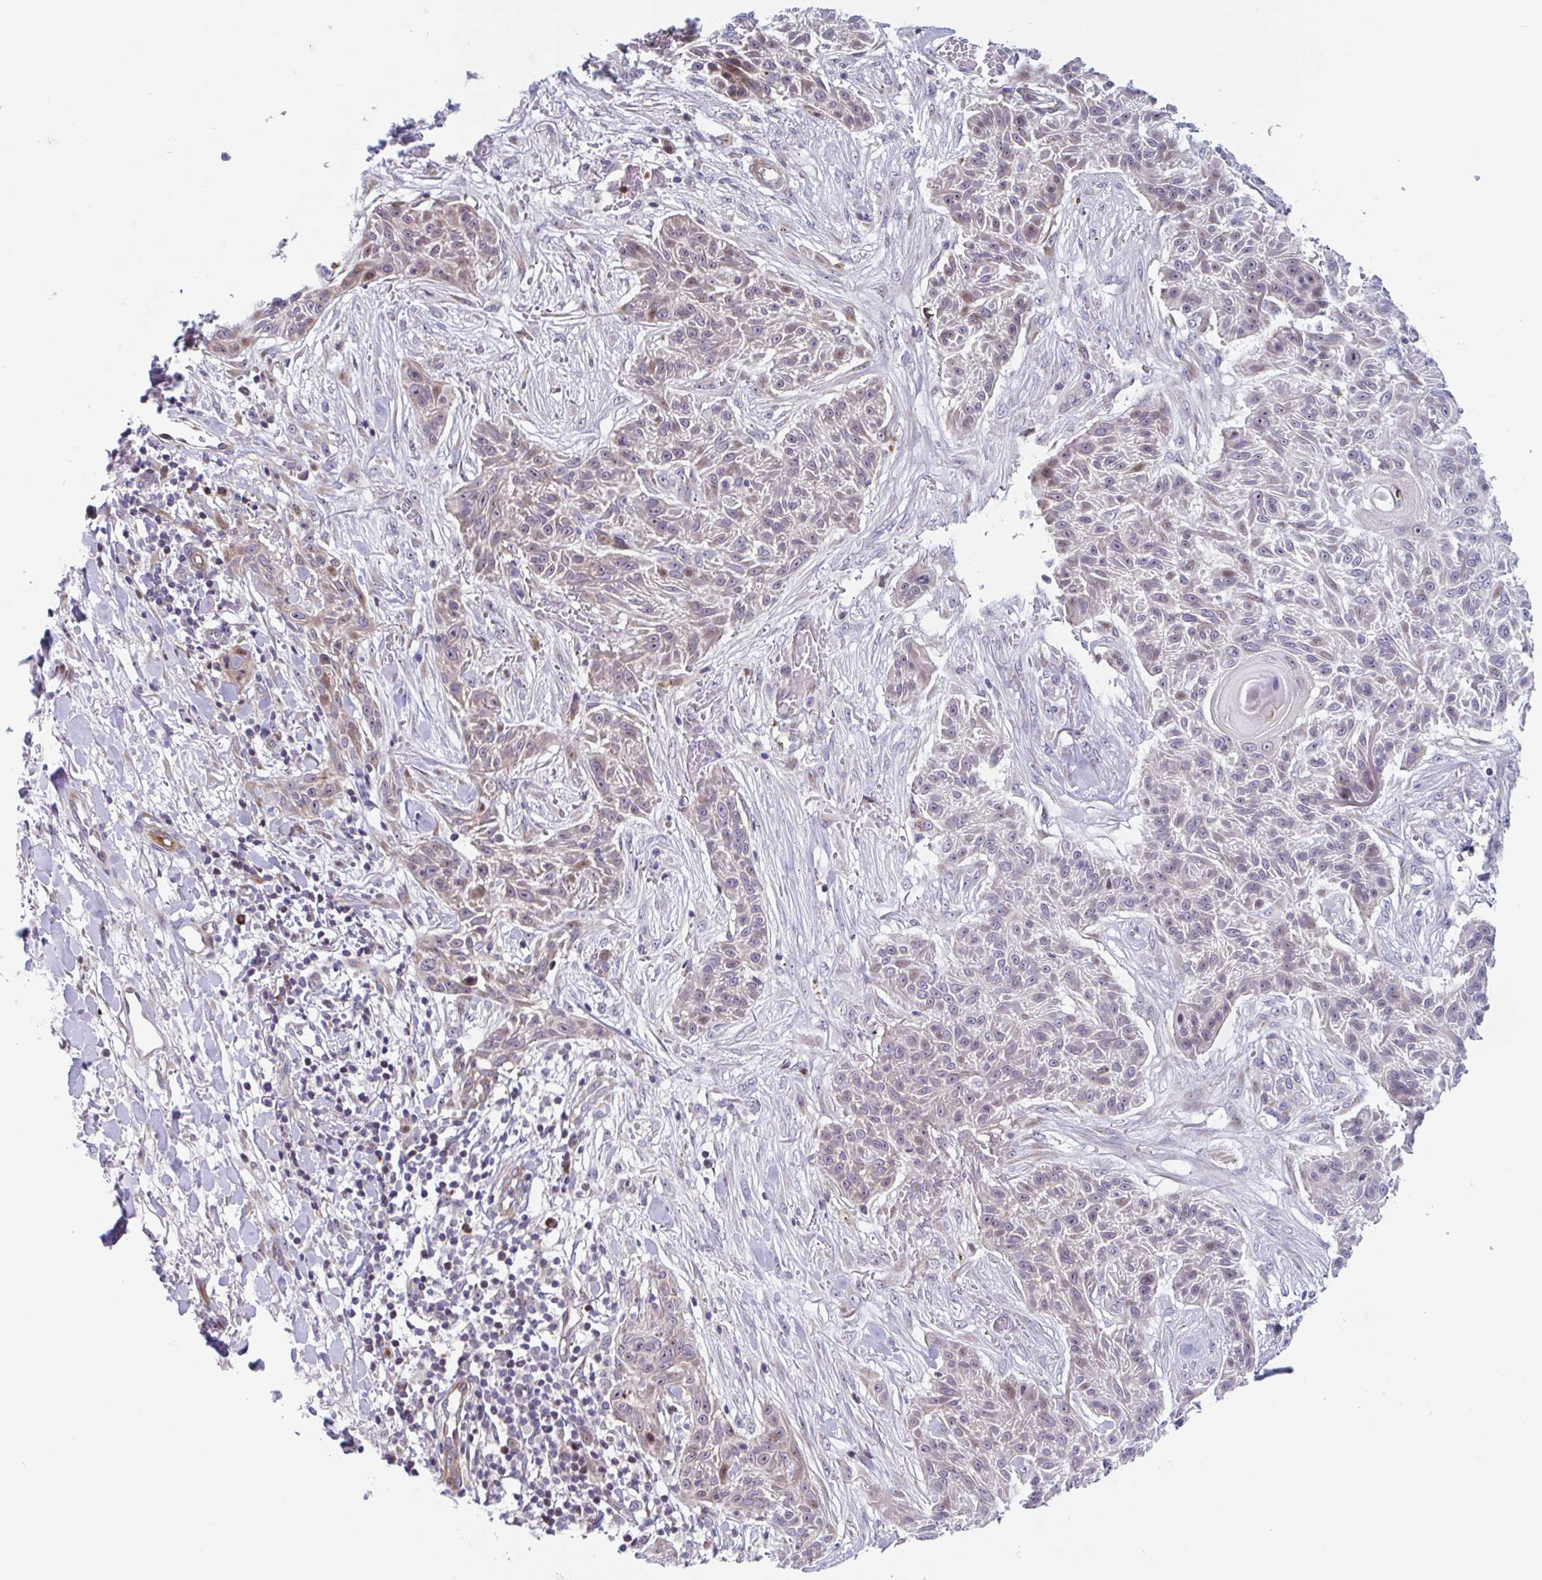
{"staining": {"intensity": "weak", "quantity": "25%-75%", "location": "cytoplasmic/membranous,nuclear"}, "tissue": "skin cancer", "cell_type": "Tumor cells", "image_type": "cancer", "snomed": [{"axis": "morphology", "description": "Squamous cell carcinoma, NOS"}, {"axis": "topography", "description": "Skin"}], "caption": "The micrograph reveals a brown stain indicating the presence of a protein in the cytoplasmic/membranous and nuclear of tumor cells in skin squamous cell carcinoma. The staining was performed using DAB (3,3'-diaminobenzidine), with brown indicating positive protein expression. Nuclei are stained blue with hematoxylin.", "gene": "DUXA", "patient": {"sex": "male", "age": 86}}